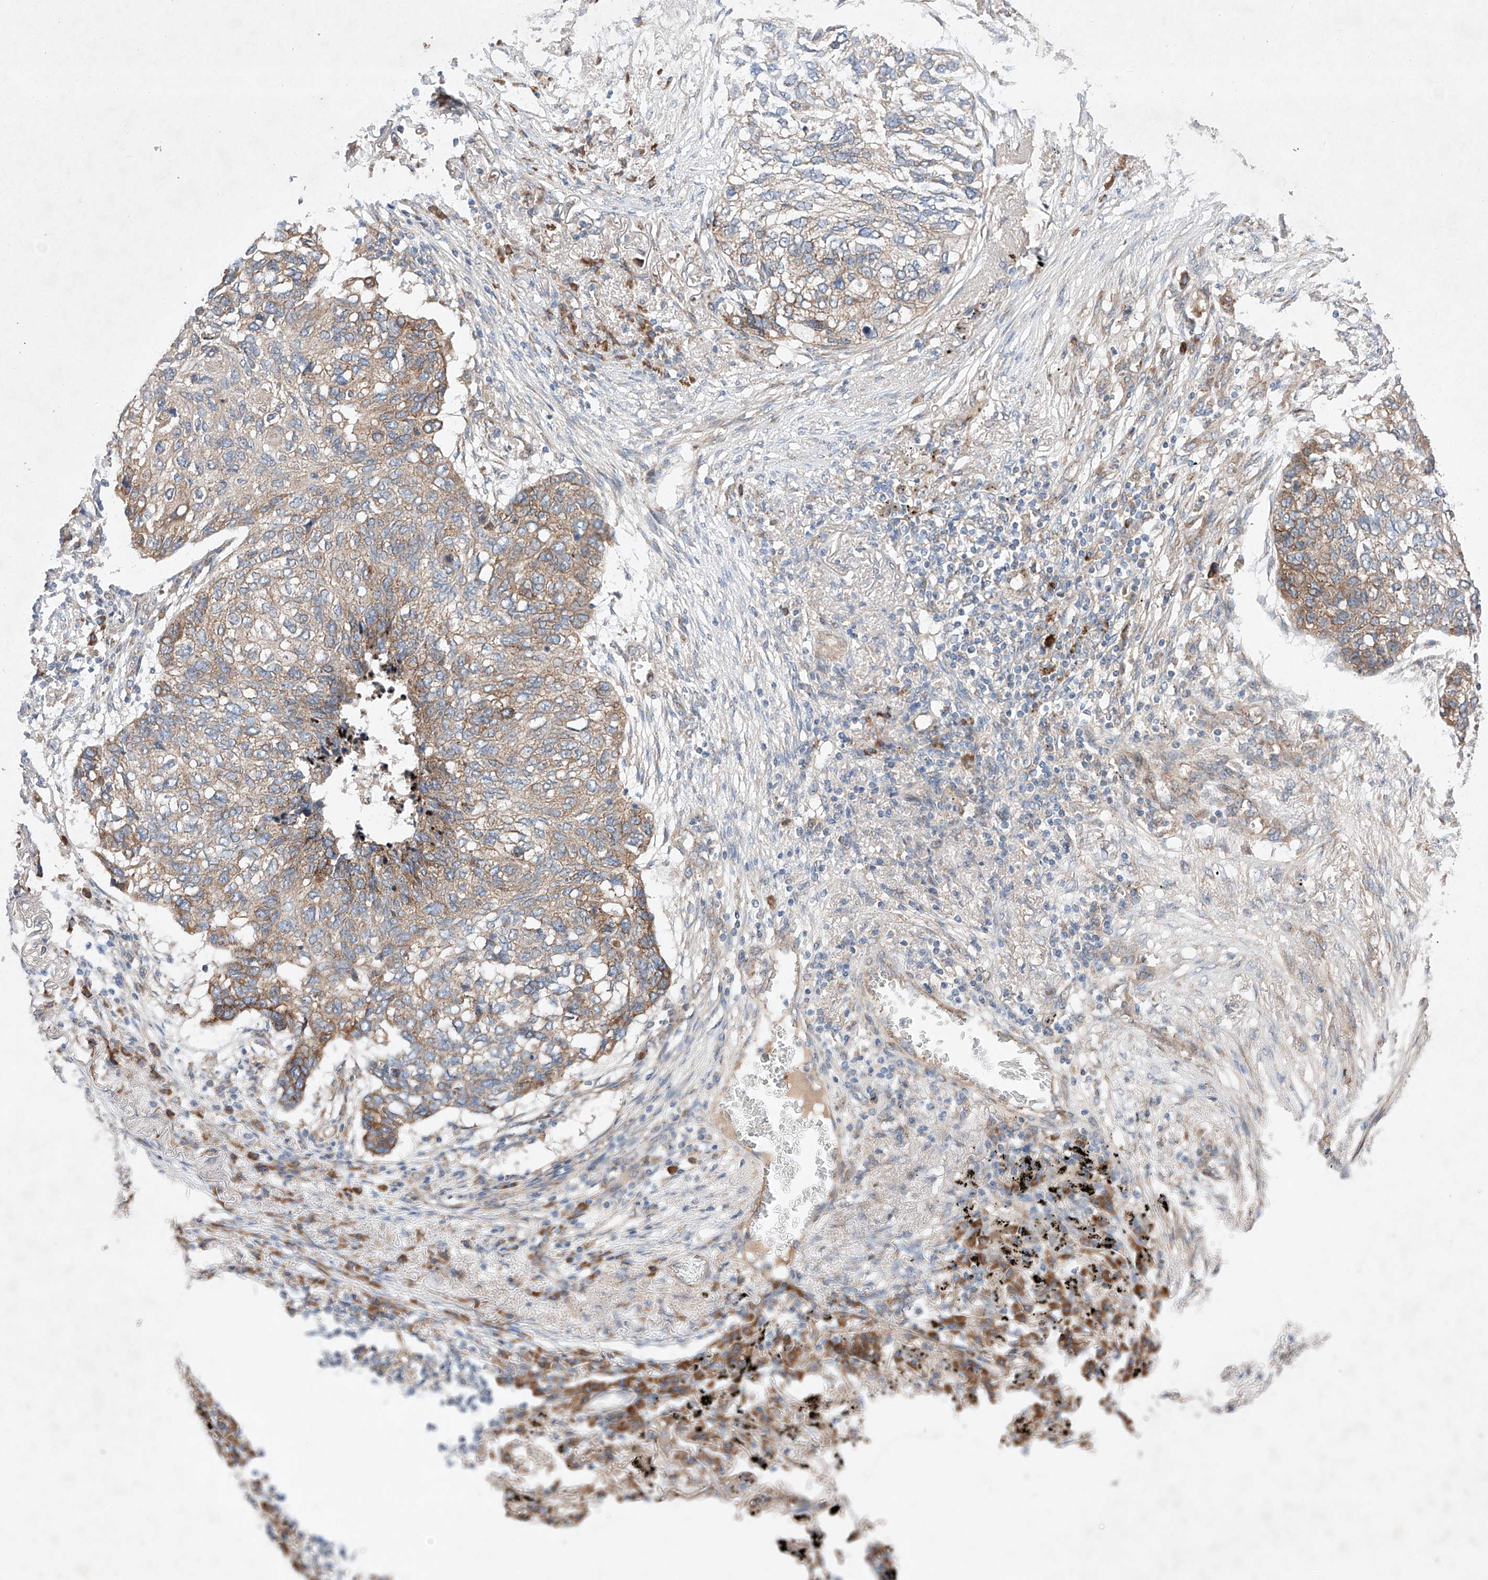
{"staining": {"intensity": "moderate", "quantity": "25%-75%", "location": "cytoplasmic/membranous"}, "tissue": "lung cancer", "cell_type": "Tumor cells", "image_type": "cancer", "snomed": [{"axis": "morphology", "description": "Squamous cell carcinoma, NOS"}, {"axis": "topography", "description": "Lung"}], "caption": "A high-resolution photomicrograph shows IHC staining of lung squamous cell carcinoma, which demonstrates moderate cytoplasmic/membranous expression in approximately 25%-75% of tumor cells. The staining was performed using DAB, with brown indicating positive protein expression. Nuclei are stained blue with hematoxylin.", "gene": "FASTK", "patient": {"sex": "female", "age": 63}}